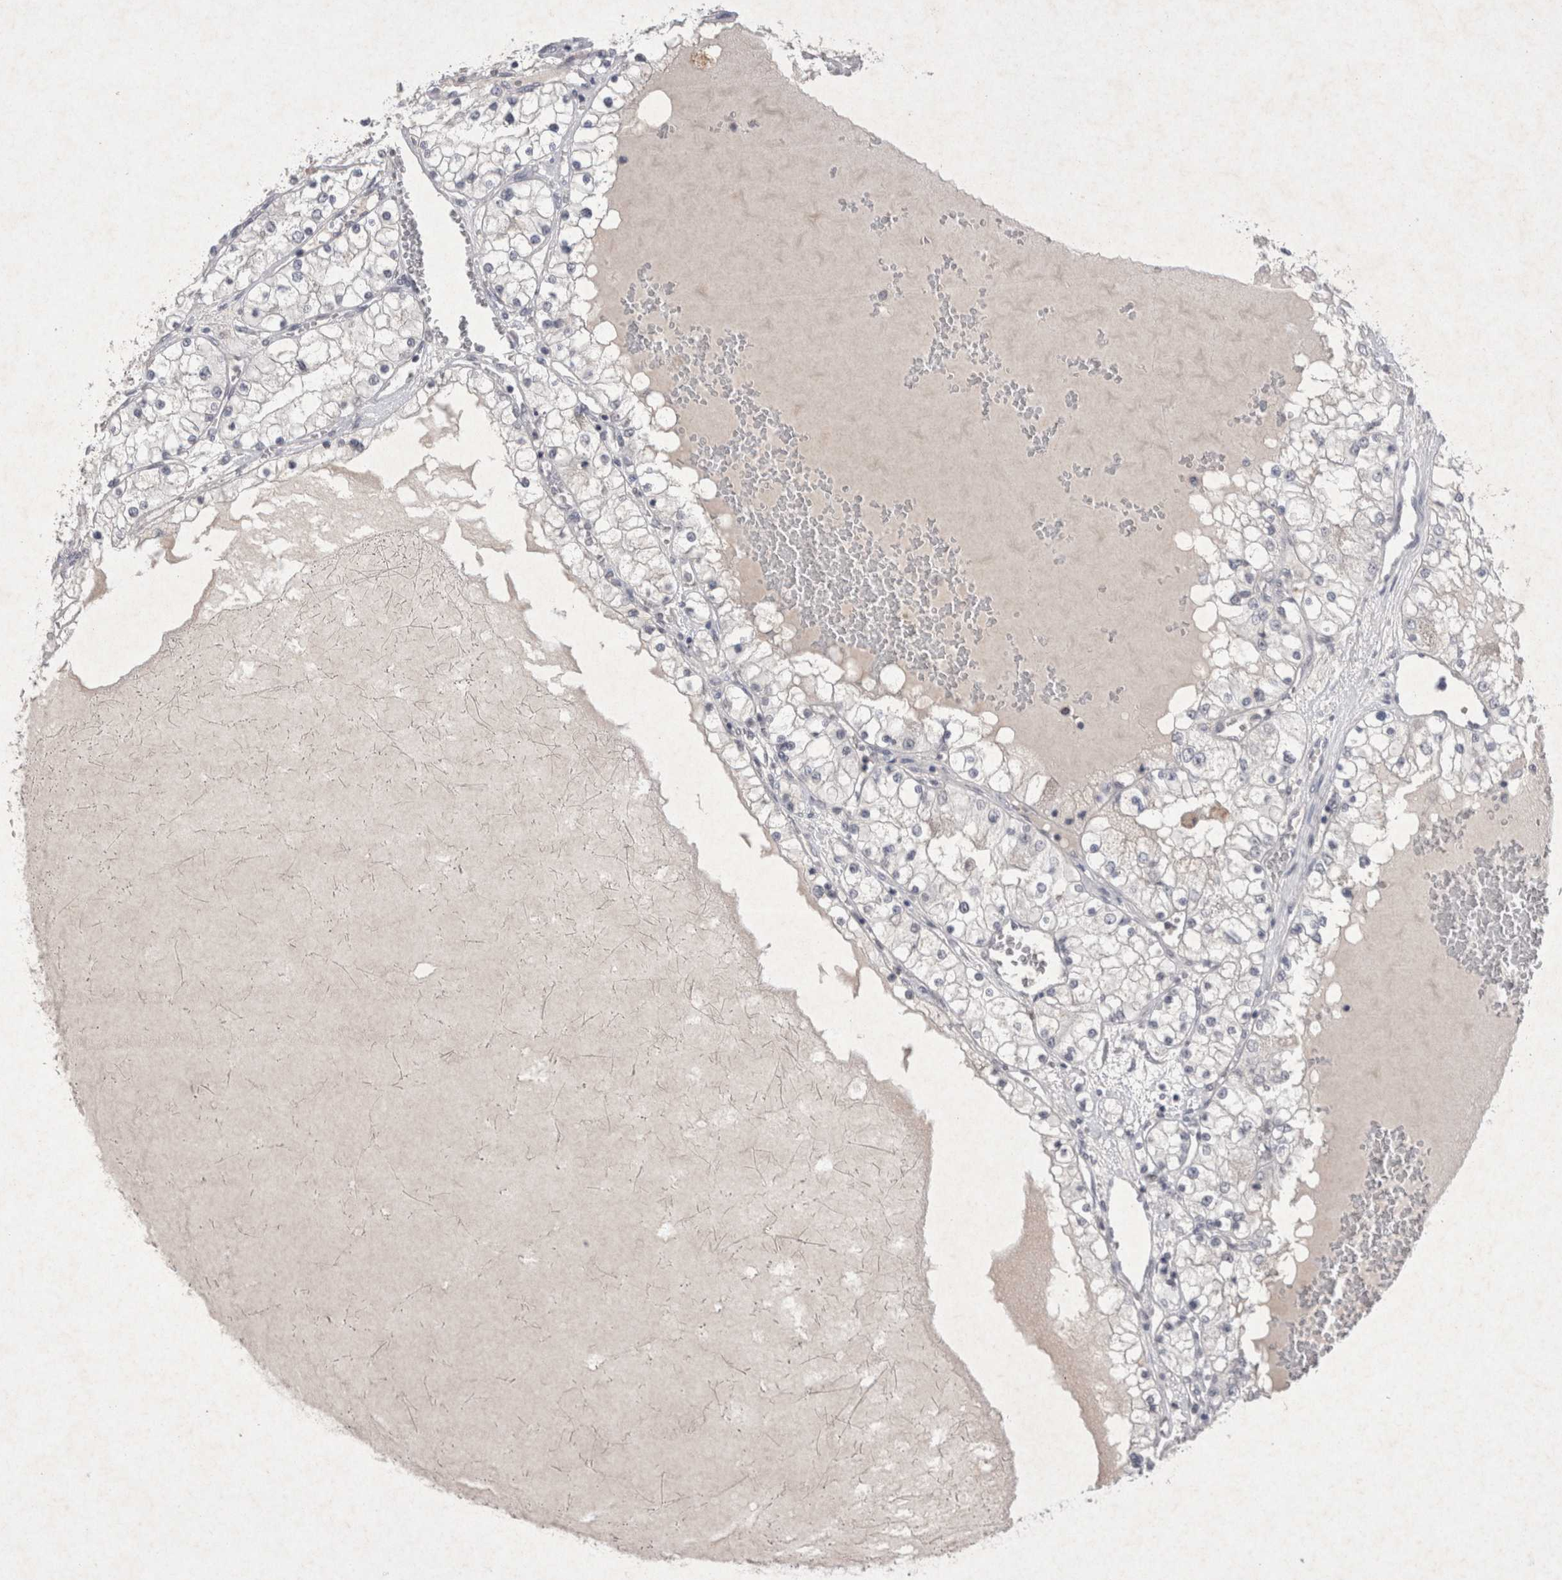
{"staining": {"intensity": "negative", "quantity": "none", "location": "none"}, "tissue": "renal cancer", "cell_type": "Tumor cells", "image_type": "cancer", "snomed": [{"axis": "morphology", "description": "Adenocarcinoma, NOS"}, {"axis": "topography", "description": "Kidney"}], "caption": "Tumor cells show no significant staining in renal adenocarcinoma. Nuclei are stained in blue.", "gene": "LYVE1", "patient": {"sex": "male", "age": 68}}